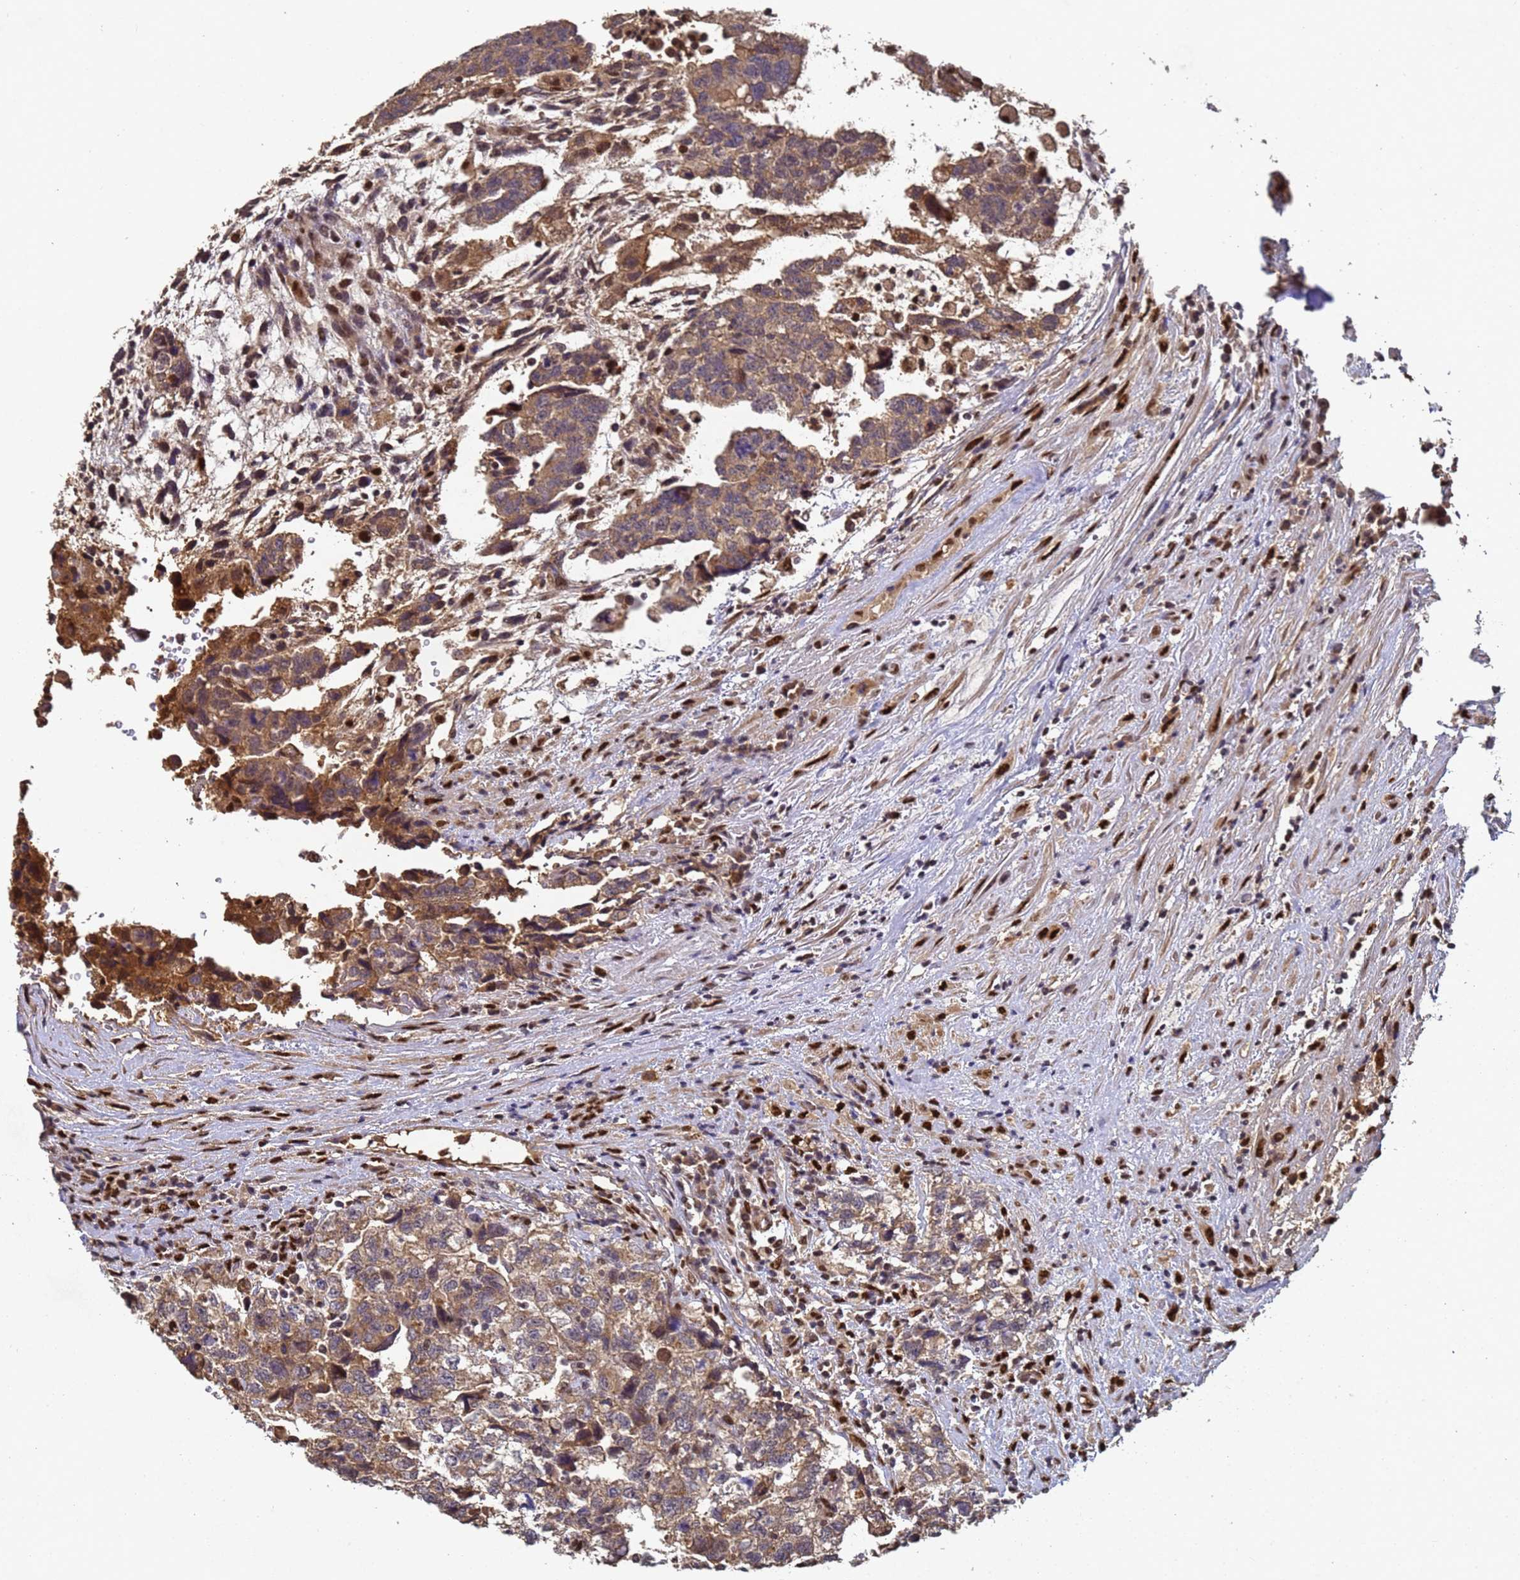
{"staining": {"intensity": "moderate", "quantity": ">75%", "location": "cytoplasmic/membranous"}, "tissue": "testis cancer", "cell_type": "Tumor cells", "image_type": "cancer", "snomed": [{"axis": "morphology", "description": "Carcinoma, Embryonal, NOS"}, {"axis": "topography", "description": "Testis"}], "caption": "Human testis cancer (embryonal carcinoma) stained with a brown dye reveals moderate cytoplasmic/membranous positive positivity in about >75% of tumor cells.", "gene": "SECISBP2", "patient": {"sex": "male", "age": 36}}